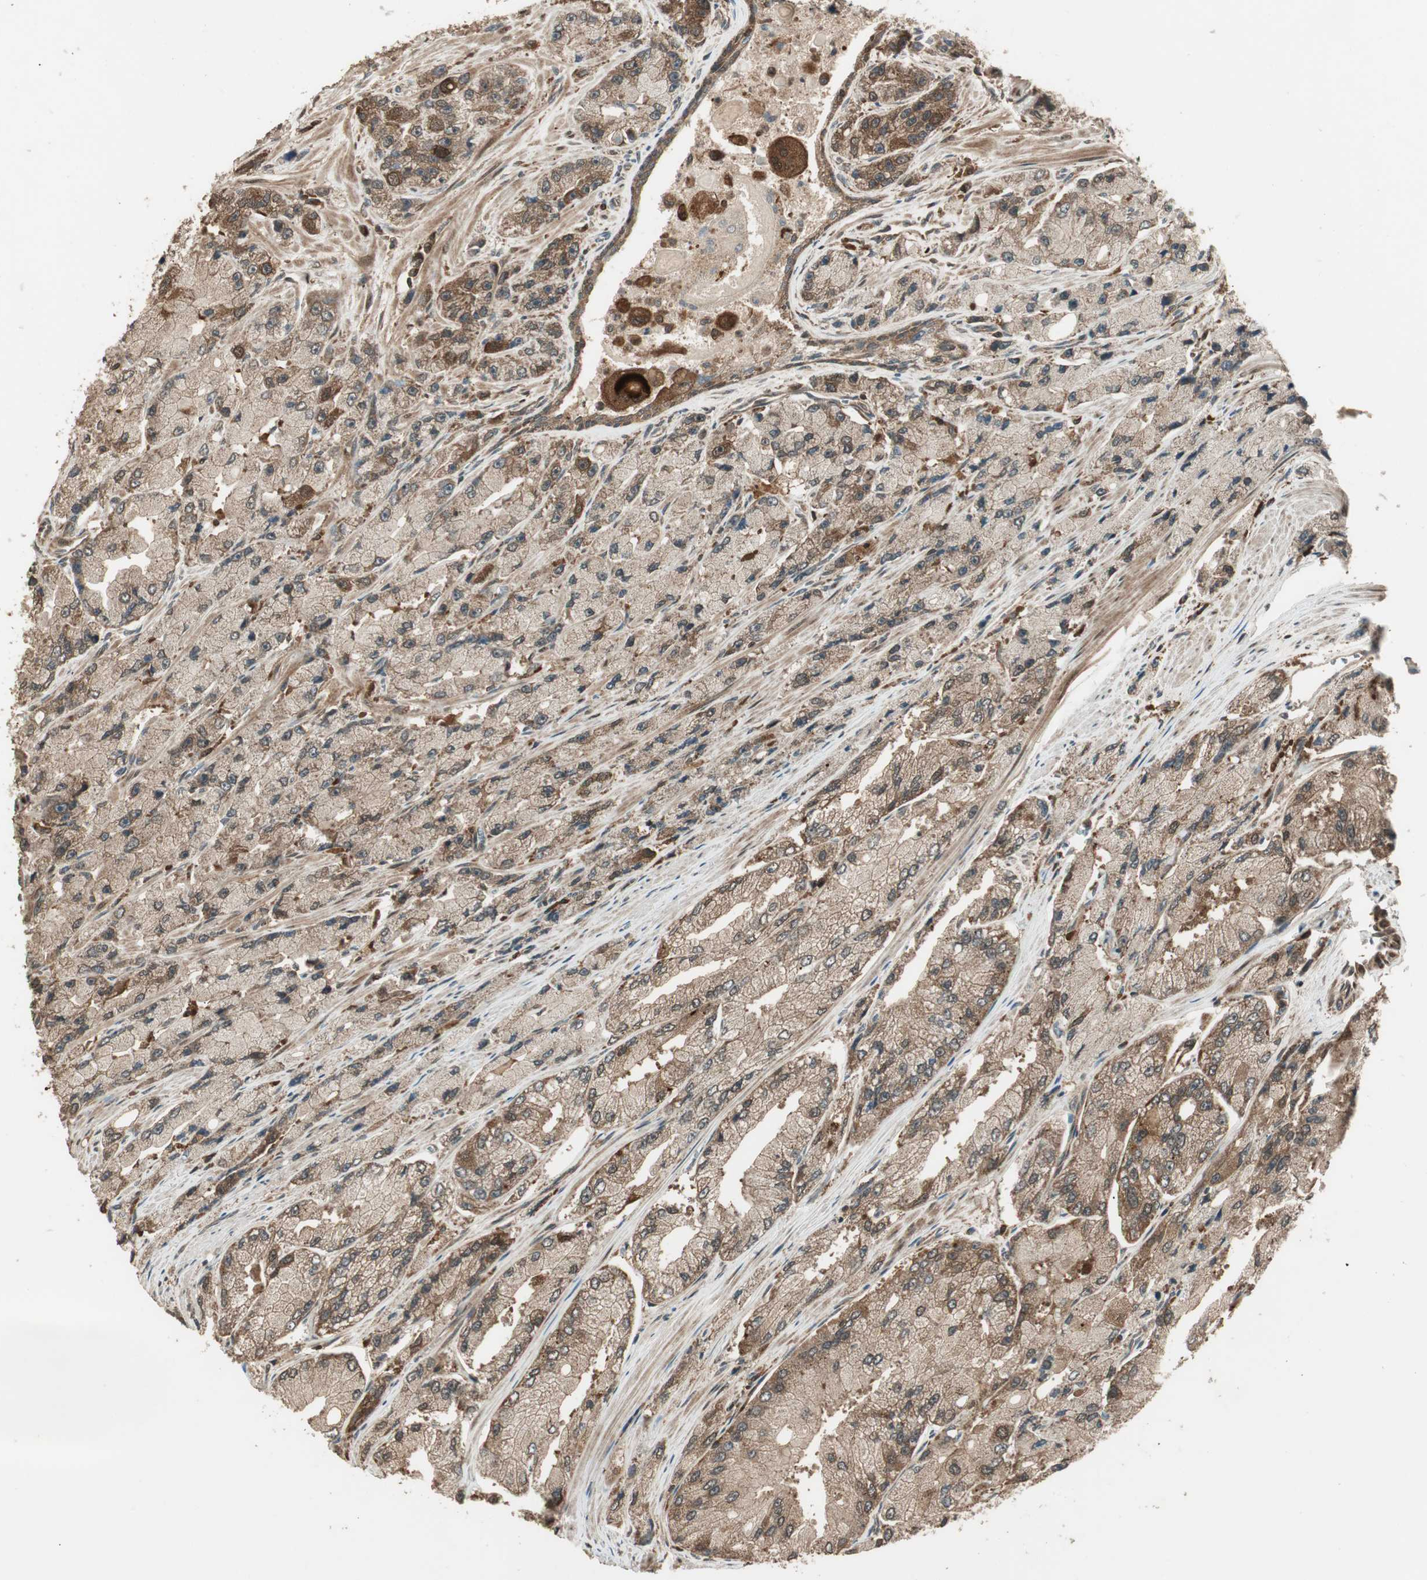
{"staining": {"intensity": "moderate", "quantity": ">75%", "location": "cytoplasmic/membranous"}, "tissue": "prostate cancer", "cell_type": "Tumor cells", "image_type": "cancer", "snomed": [{"axis": "morphology", "description": "Adenocarcinoma, High grade"}, {"axis": "topography", "description": "Prostate"}], "caption": "The histopathology image displays a brown stain indicating the presence of a protein in the cytoplasmic/membranous of tumor cells in prostate cancer.", "gene": "CNOT4", "patient": {"sex": "male", "age": 58}}